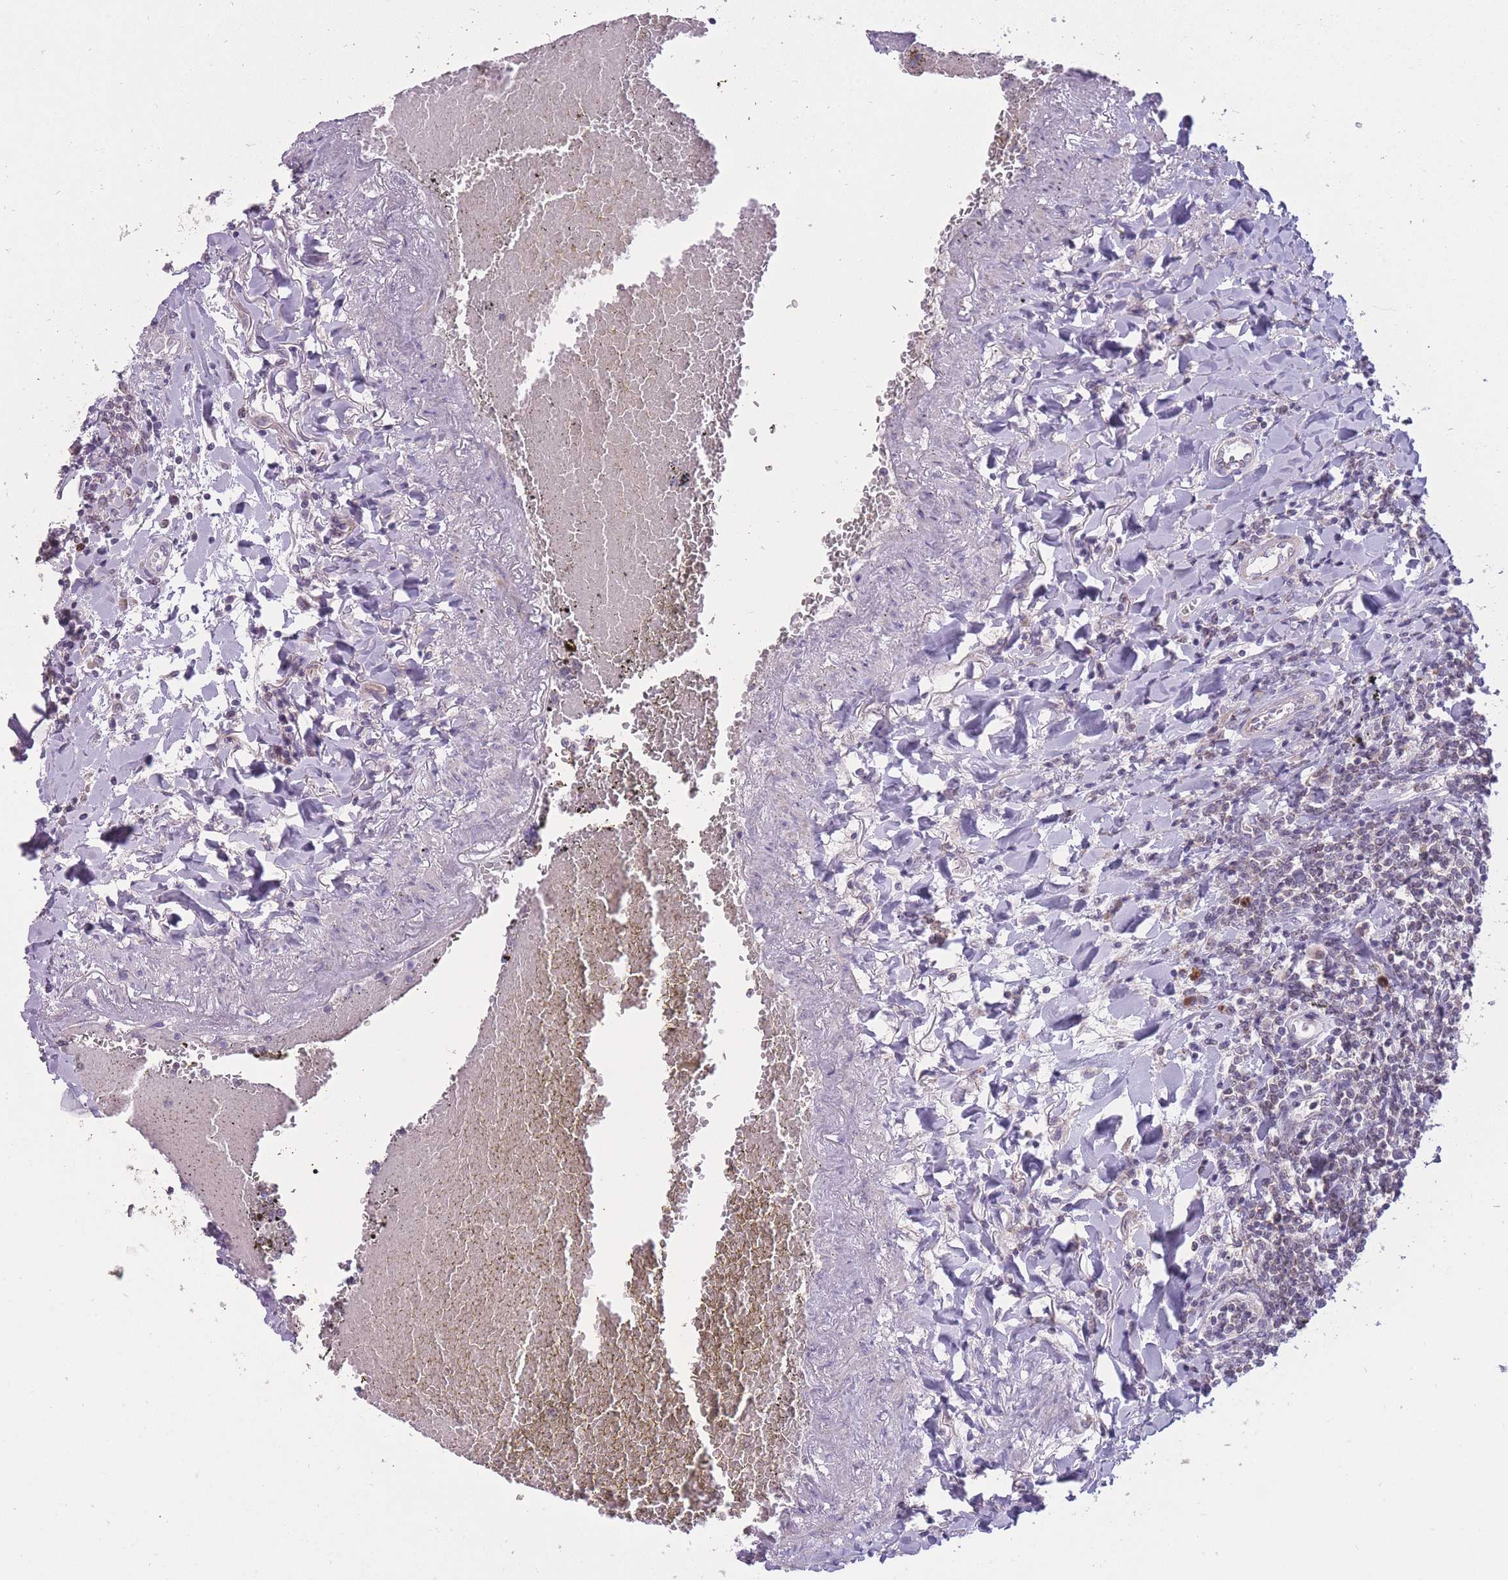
{"staining": {"intensity": "negative", "quantity": "none", "location": "none"}, "tissue": "lymphoma", "cell_type": "Tumor cells", "image_type": "cancer", "snomed": [{"axis": "morphology", "description": "Malignant lymphoma, non-Hodgkin's type, Low grade"}, {"axis": "topography", "description": "Lung"}], "caption": "IHC photomicrograph of lymphoma stained for a protein (brown), which exhibits no expression in tumor cells.", "gene": "MCIDAS", "patient": {"sex": "female", "age": 71}}